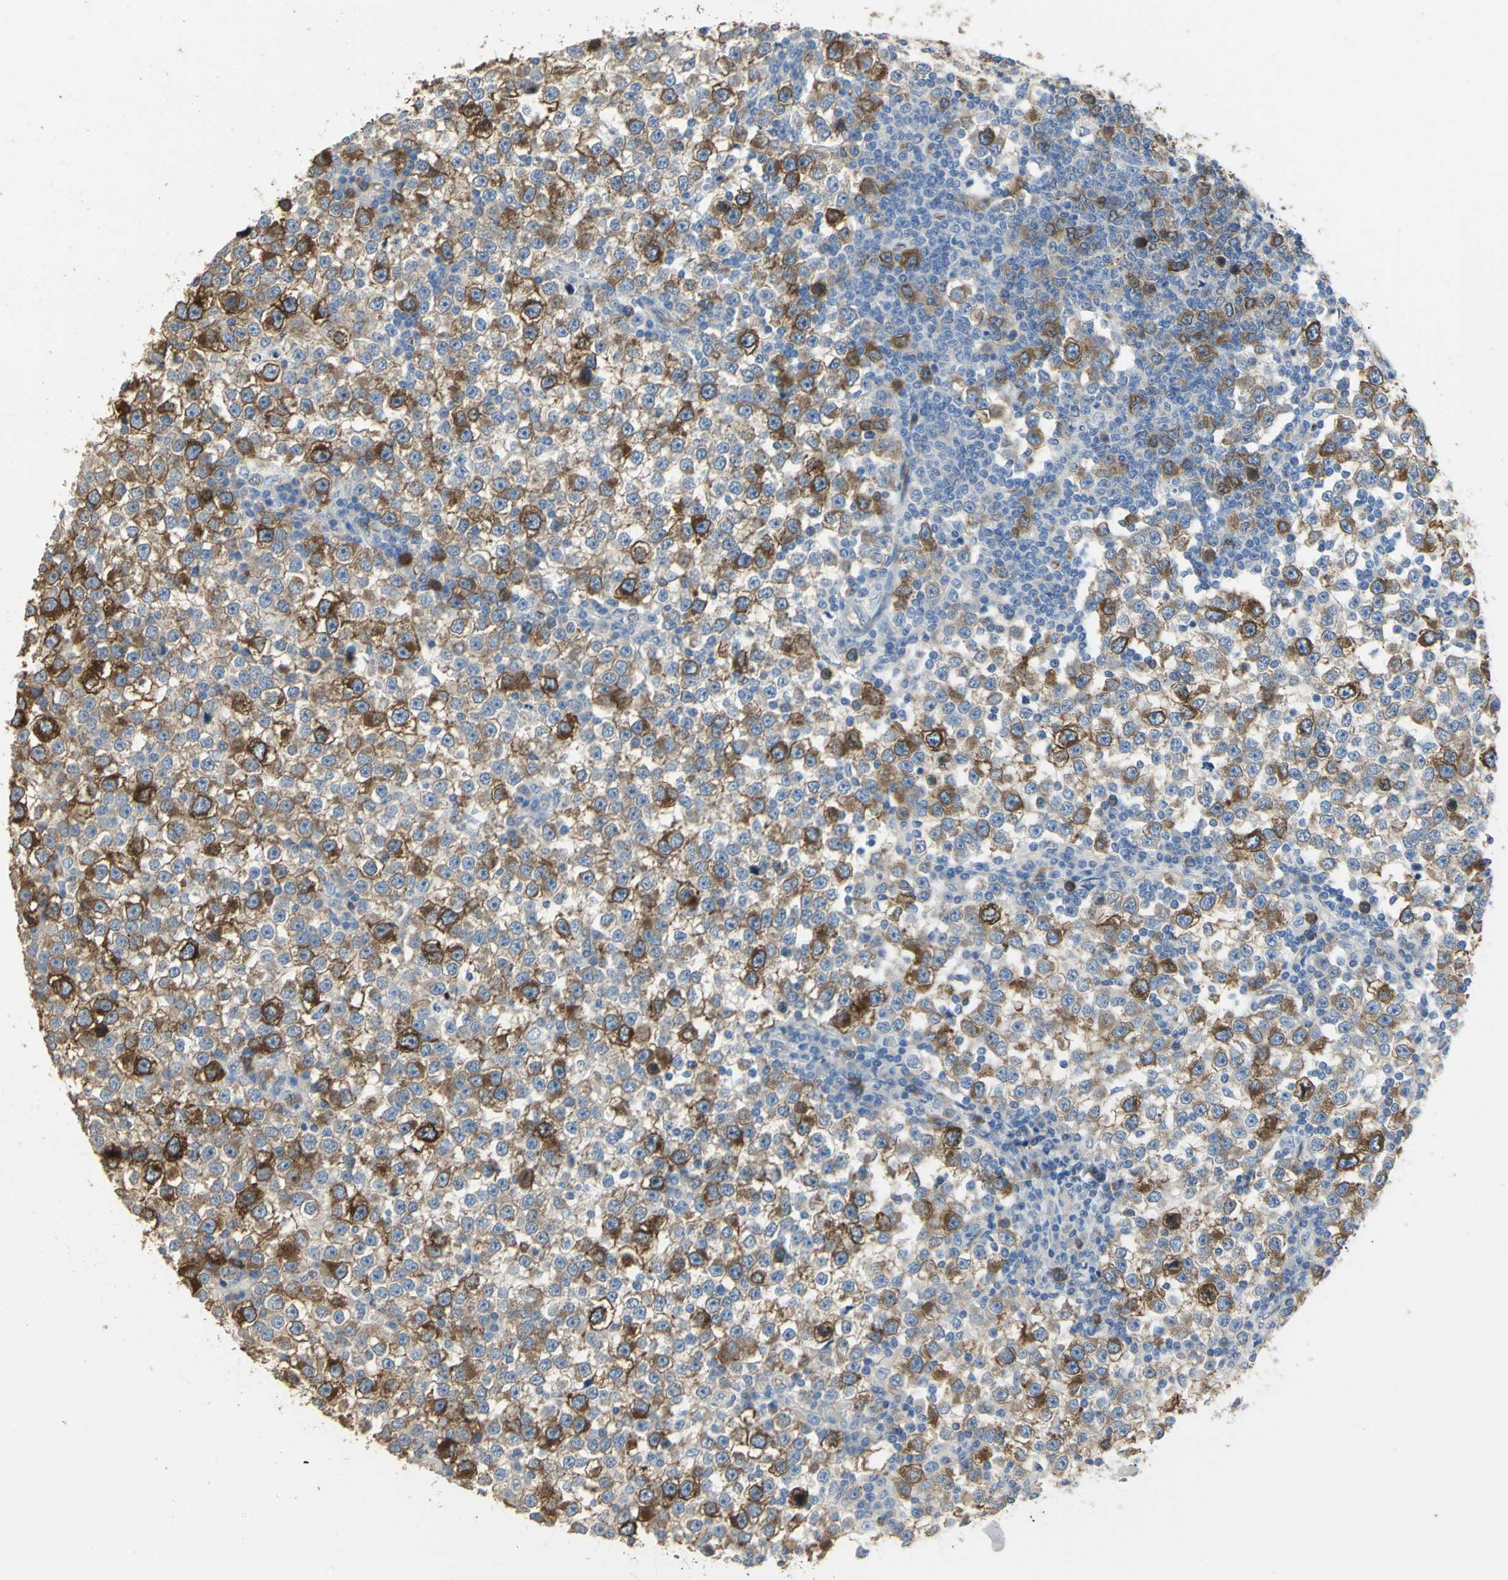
{"staining": {"intensity": "strong", "quantity": ">75%", "location": "cytoplasmic/membranous"}, "tissue": "testis cancer", "cell_type": "Tumor cells", "image_type": "cancer", "snomed": [{"axis": "morphology", "description": "Seminoma, NOS"}, {"axis": "topography", "description": "Testis"}], "caption": "High-power microscopy captured an immunohistochemistry (IHC) image of testis cancer (seminoma), revealing strong cytoplasmic/membranous staining in approximately >75% of tumor cells. The protein is stained brown, and the nuclei are stained in blue (DAB (3,3'-diaminobenzidine) IHC with brightfield microscopy, high magnification).", "gene": "DLGAP5", "patient": {"sex": "male", "age": 65}}